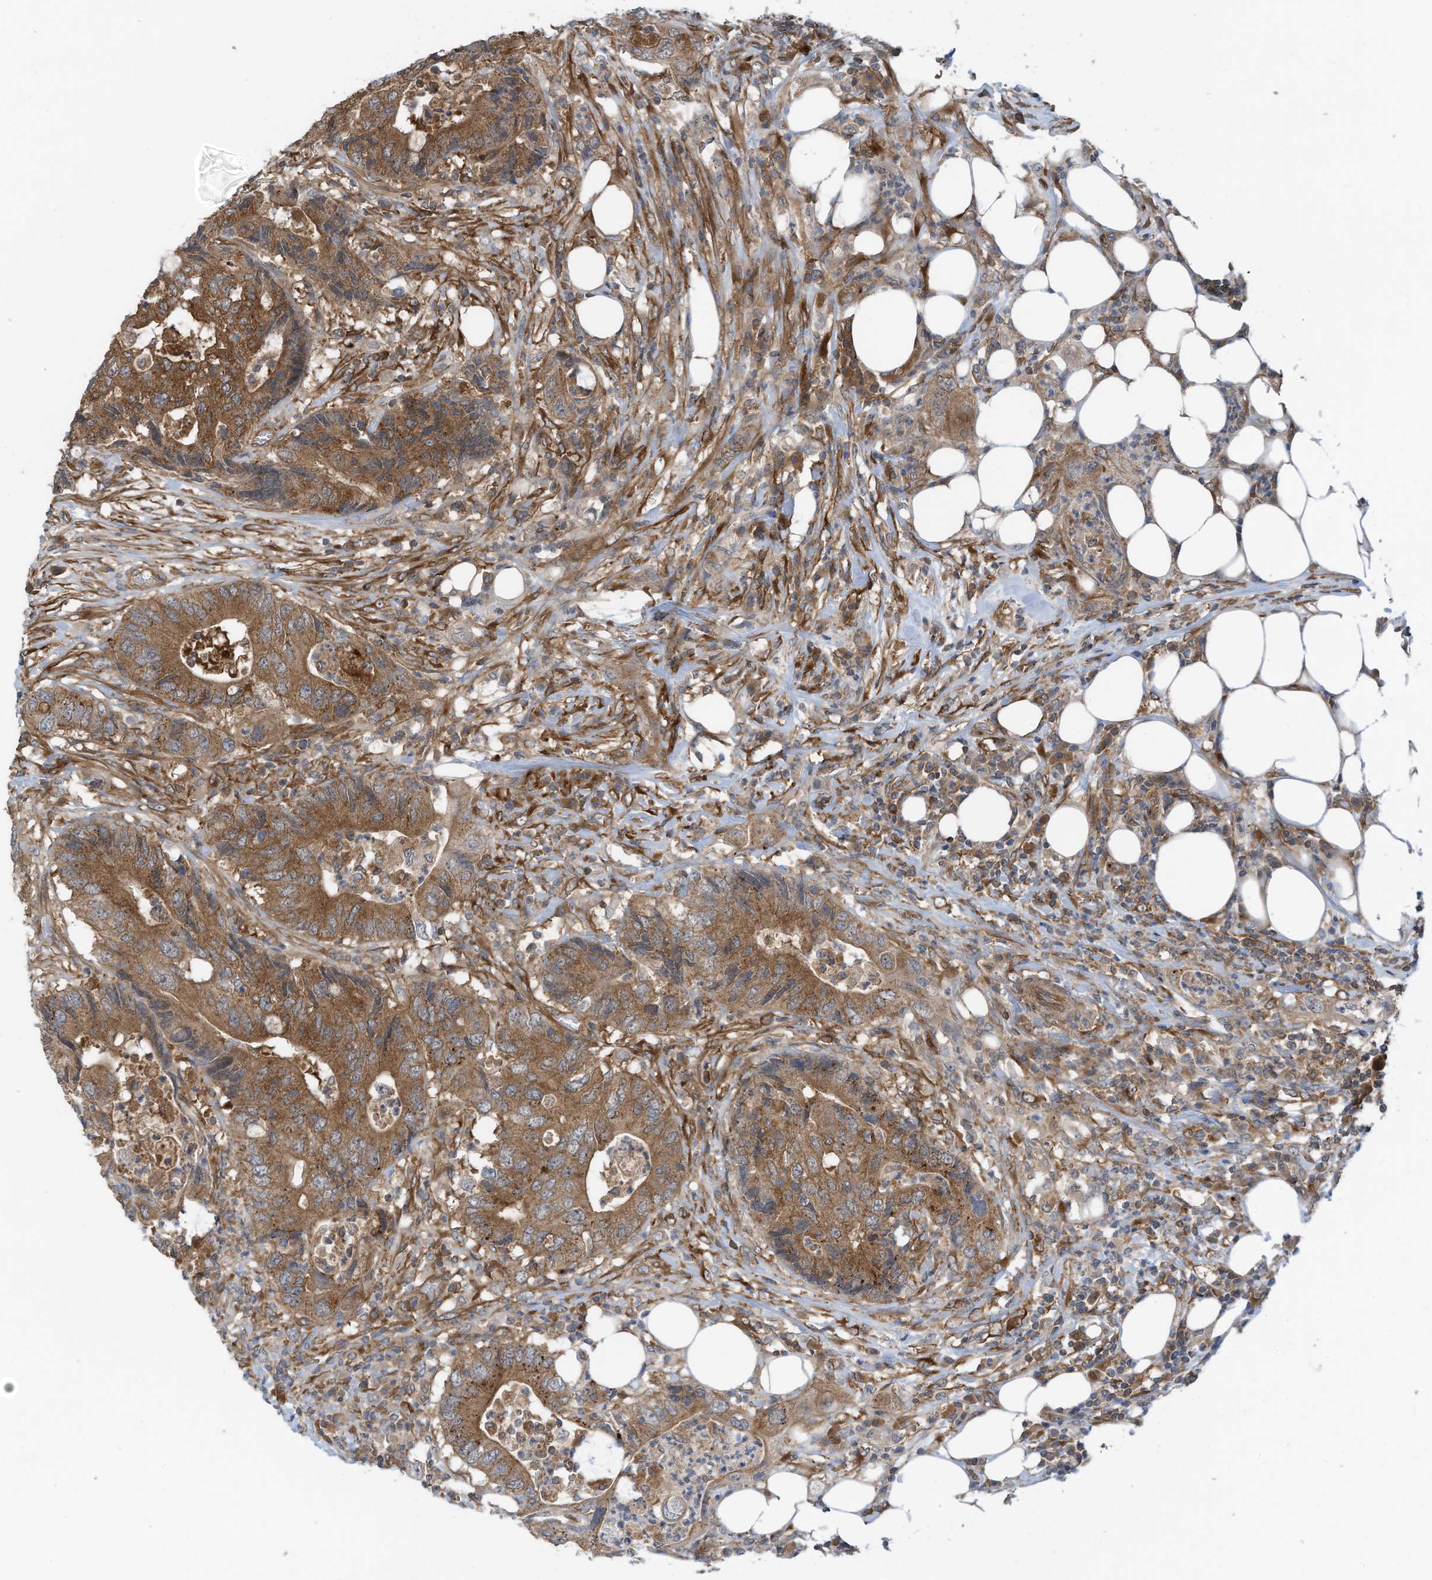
{"staining": {"intensity": "moderate", "quantity": ">75%", "location": "cytoplasmic/membranous"}, "tissue": "colorectal cancer", "cell_type": "Tumor cells", "image_type": "cancer", "snomed": [{"axis": "morphology", "description": "Adenocarcinoma, NOS"}, {"axis": "topography", "description": "Colon"}], "caption": "Colorectal adenocarcinoma stained with a protein marker exhibits moderate staining in tumor cells.", "gene": "REPS1", "patient": {"sex": "male", "age": 71}}